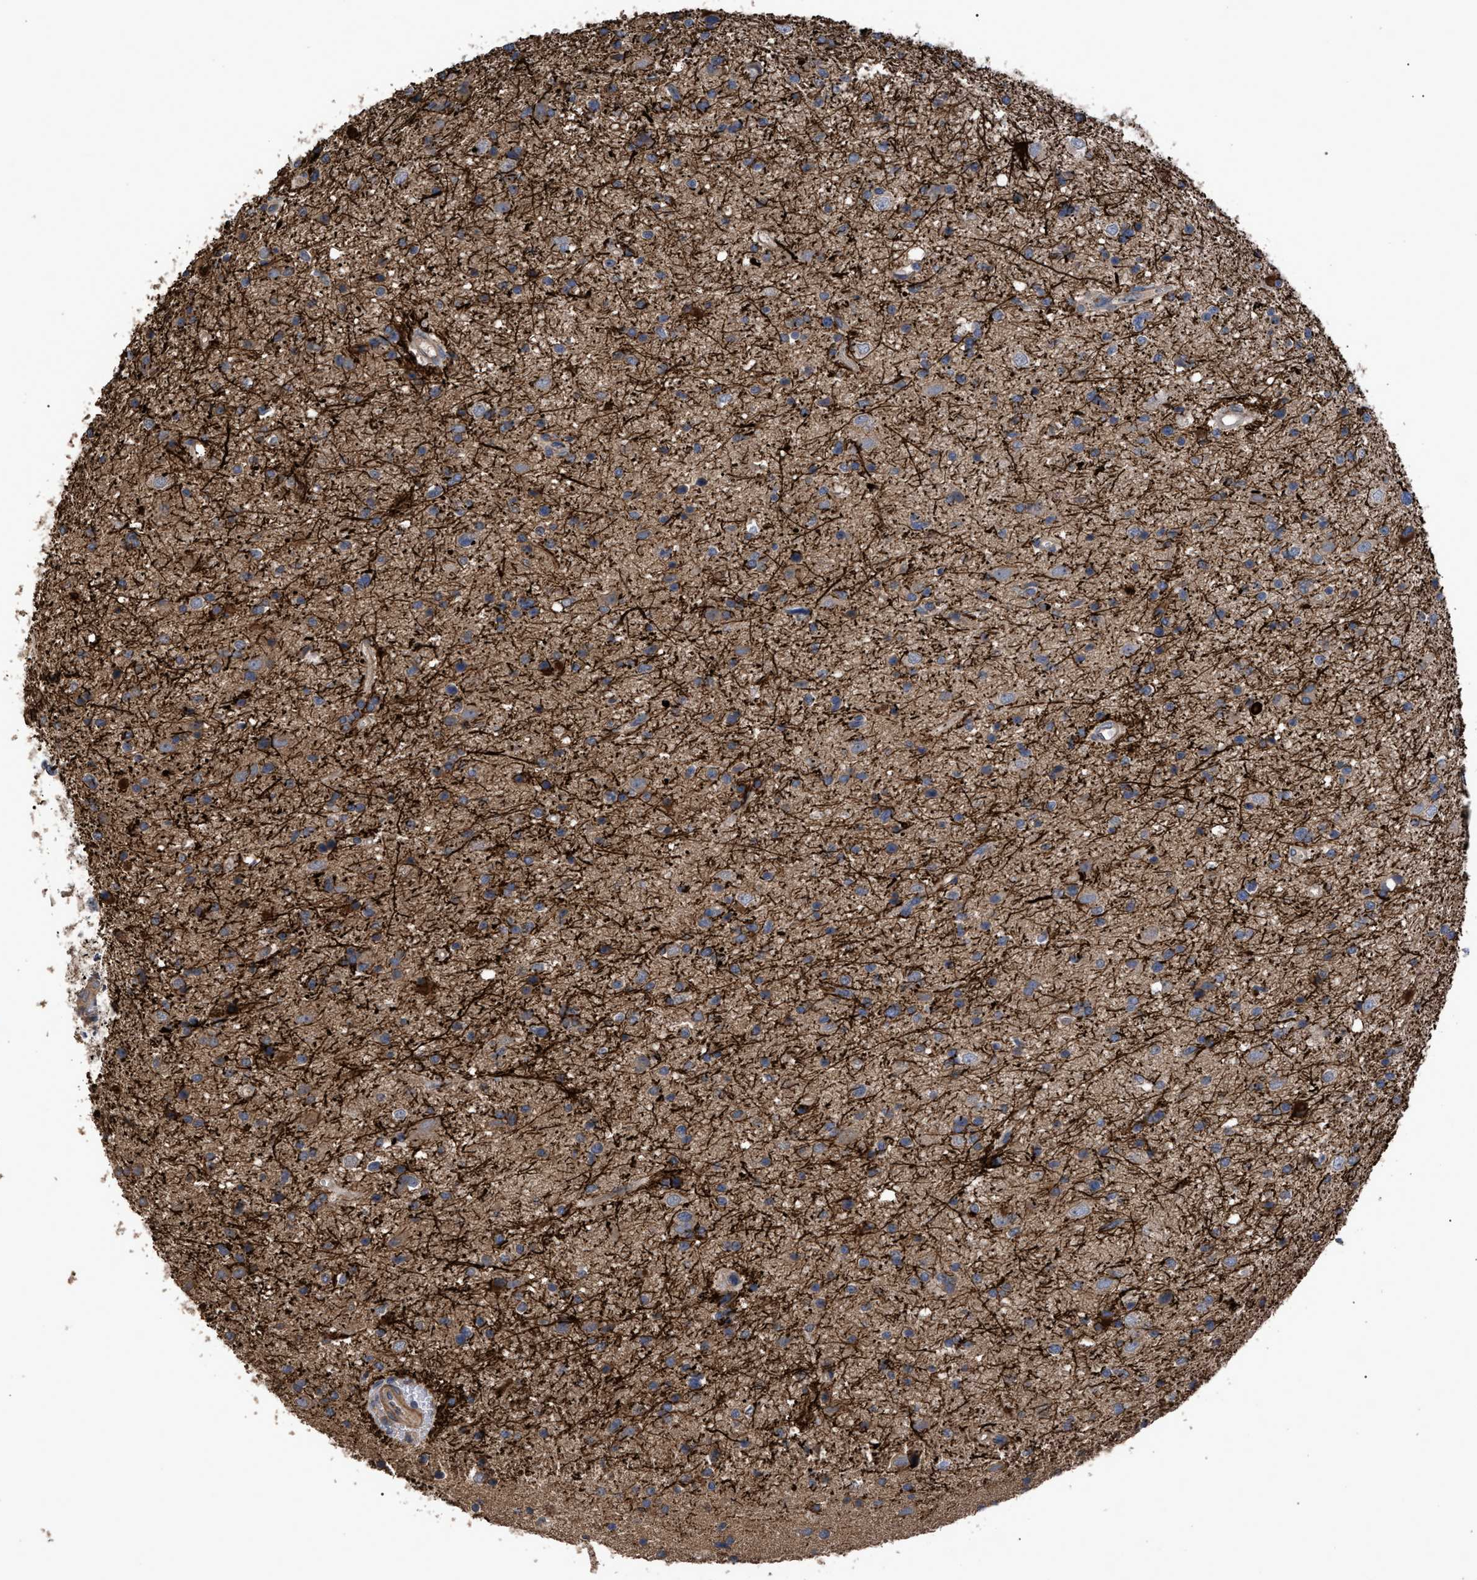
{"staining": {"intensity": "weak", "quantity": "25%-75%", "location": "cytoplasmic/membranous"}, "tissue": "glioma", "cell_type": "Tumor cells", "image_type": "cancer", "snomed": [{"axis": "morphology", "description": "Glioma, malignant, High grade"}, {"axis": "topography", "description": "Brain"}], "caption": "Glioma stained with a brown dye displays weak cytoplasmic/membranous positive expression in about 25%-75% of tumor cells.", "gene": "BTN2A1", "patient": {"sex": "male", "age": 33}}